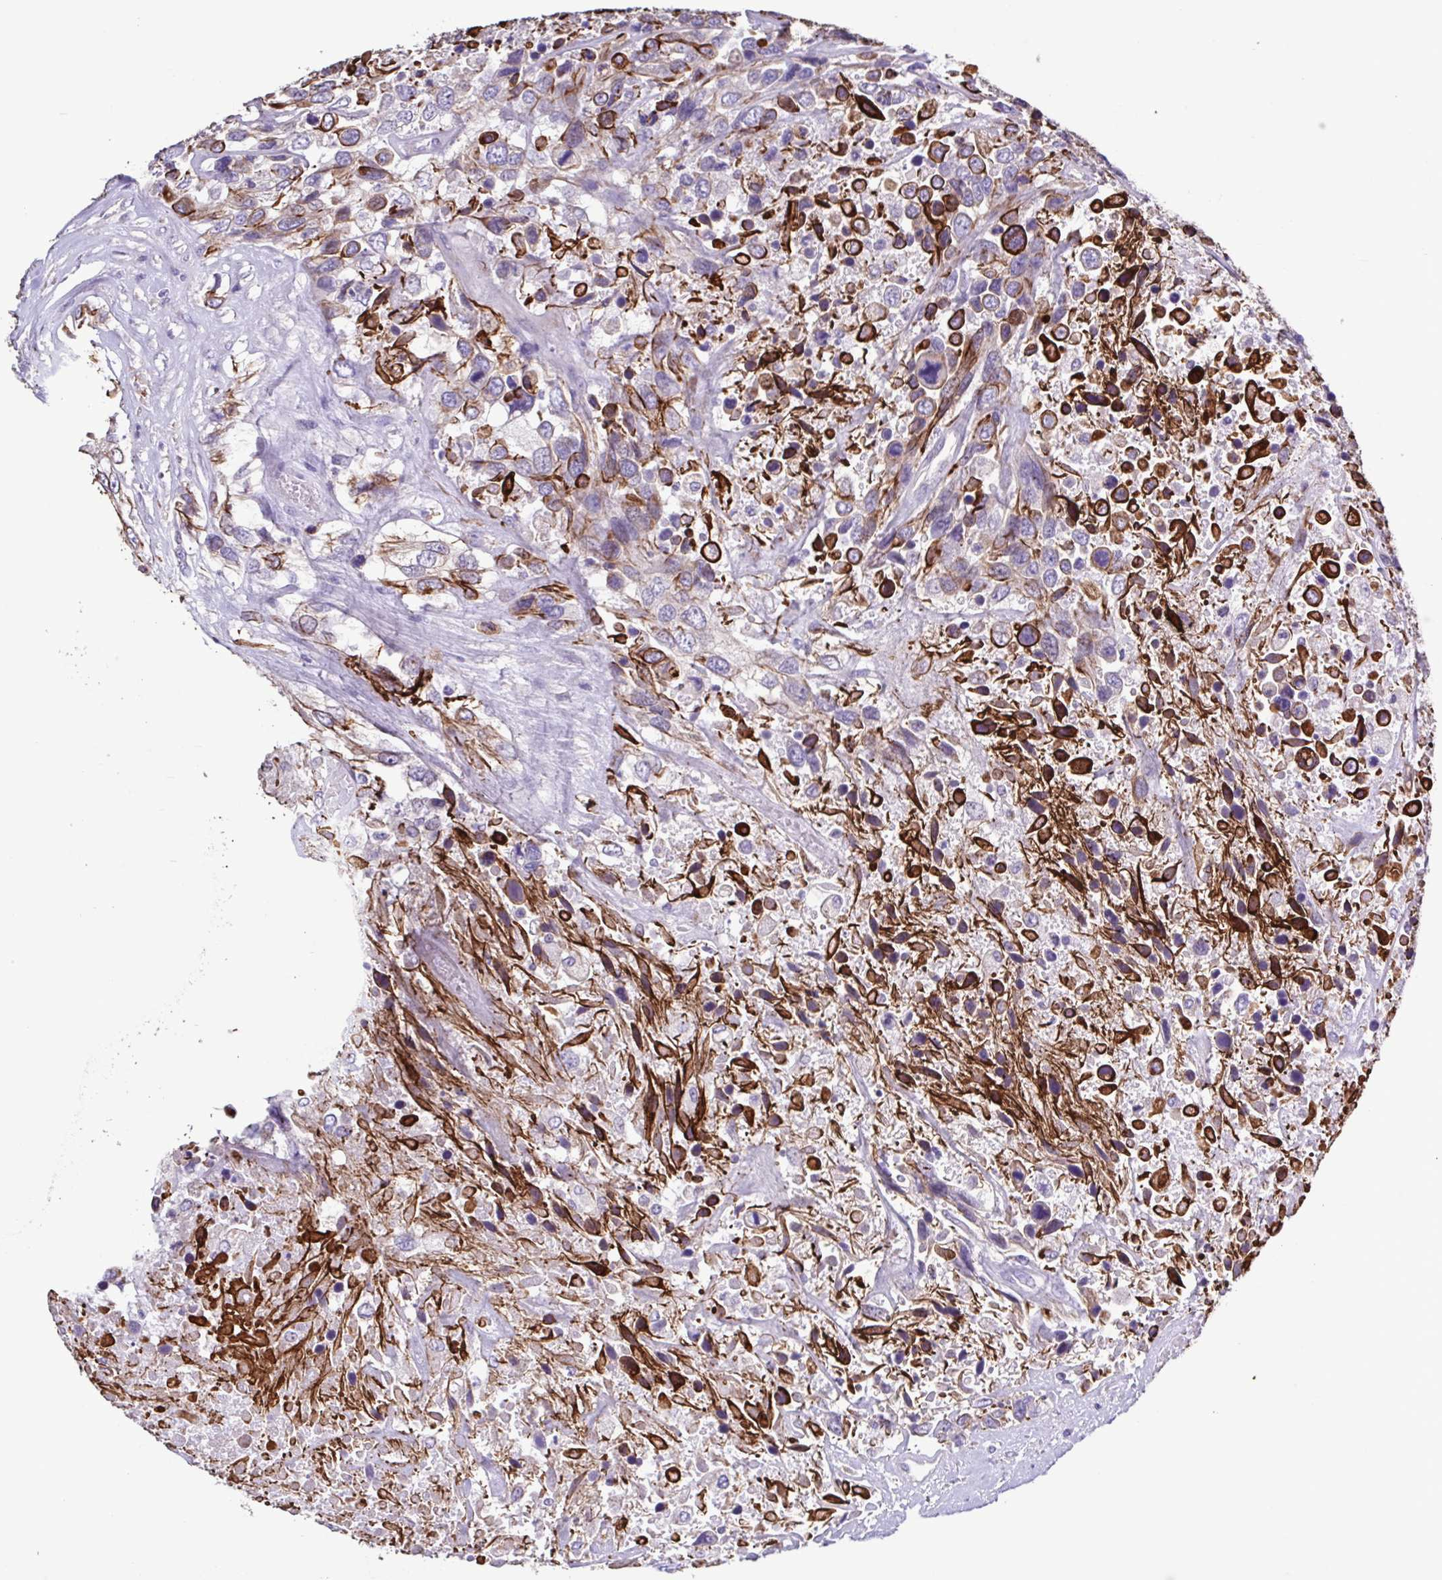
{"staining": {"intensity": "strong", "quantity": "25%-75%", "location": "cytoplasmic/membranous"}, "tissue": "urothelial cancer", "cell_type": "Tumor cells", "image_type": "cancer", "snomed": [{"axis": "morphology", "description": "Urothelial carcinoma, High grade"}, {"axis": "topography", "description": "Urinary bladder"}], "caption": "Urothelial cancer stained for a protein (brown) reveals strong cytoplasmic/membranous positive positivity in about 25%-75% of tumor cells.", "gene": "PLA2G4E", "patient": {"sex": "female", "age": 70}}